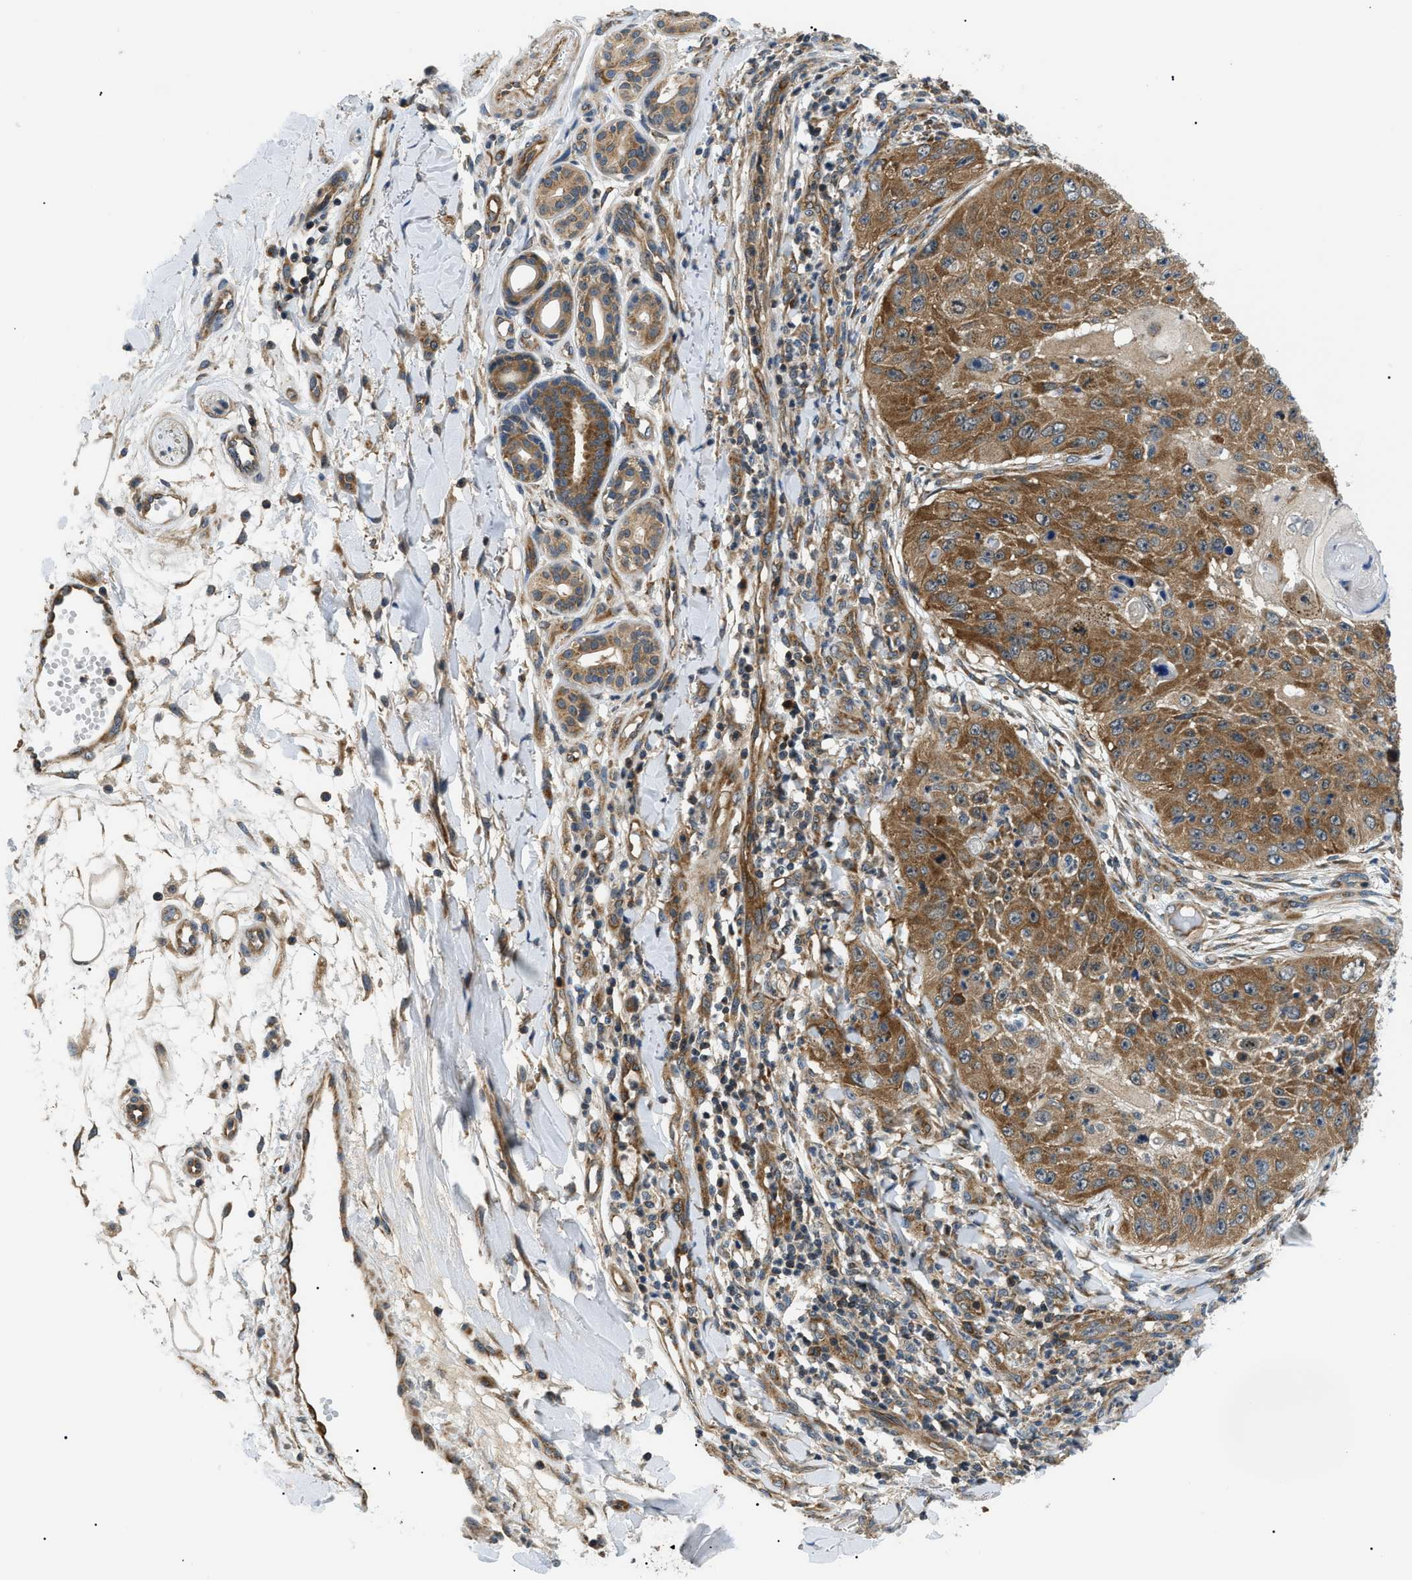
{"staining": {"intensity": "moderate", "quantity": ">75%", "location": "cytoplasmic/membranous"}, "tissue": "skin cancer", "cell_type": "Tumor cells", "image_type": "cancer", "snomed": [{"axis": "morphology", "description": "Squamous cell carcinoma, NOS"}, {"axis": "topography", "description": "Skin"}], "caption": "High-power microscopy captured an immunohistochemistry micrograph of squamous cell carcinoma (skin), revealing moderate cytoplasmic/membranous expression in approximately >75% of tumor cells. (Brightfield microscopy of DAB IHC at high magnification).", "gene": "SRPK1", "patient": {"sex": "female", "age": 80}}